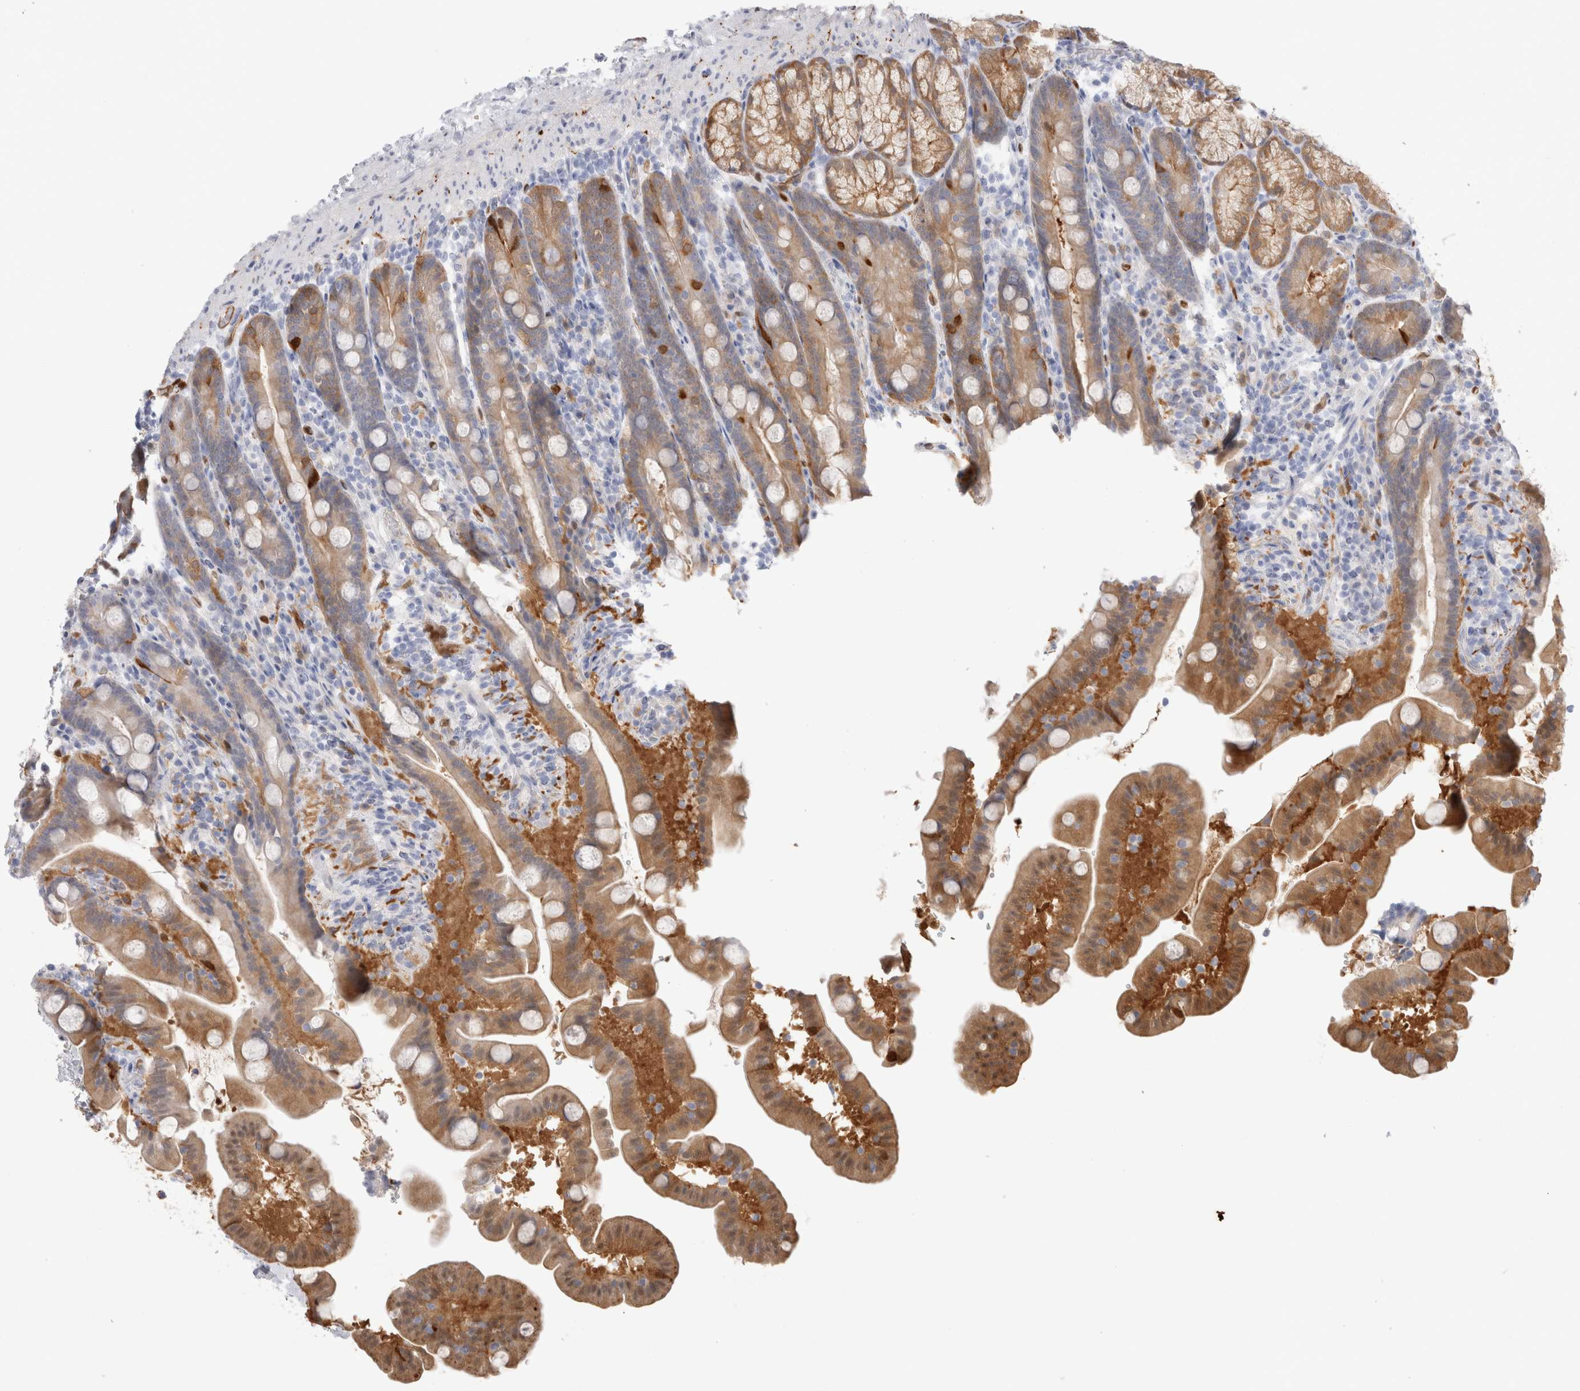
{"staining": {"intensity": "strong", "quantity": "<25%", "location": "cytoplasmic/membranous"}, "tissue": "duodenum", "cell_type": "Glandular cells", "image_type": "normal", "snomed": [{"axis": "morphology", "description": "Normal tissue, NOS"}, {"axis": "topography", "description": "Duodenum"}], "caption": "A histopathology image of duodenum stained for a protein reveals strong cytoplasmic/membranous brown staining in glandular cells.", "gene": "NAPEPLD", "patient": {"sex": "male", "age": 54}}